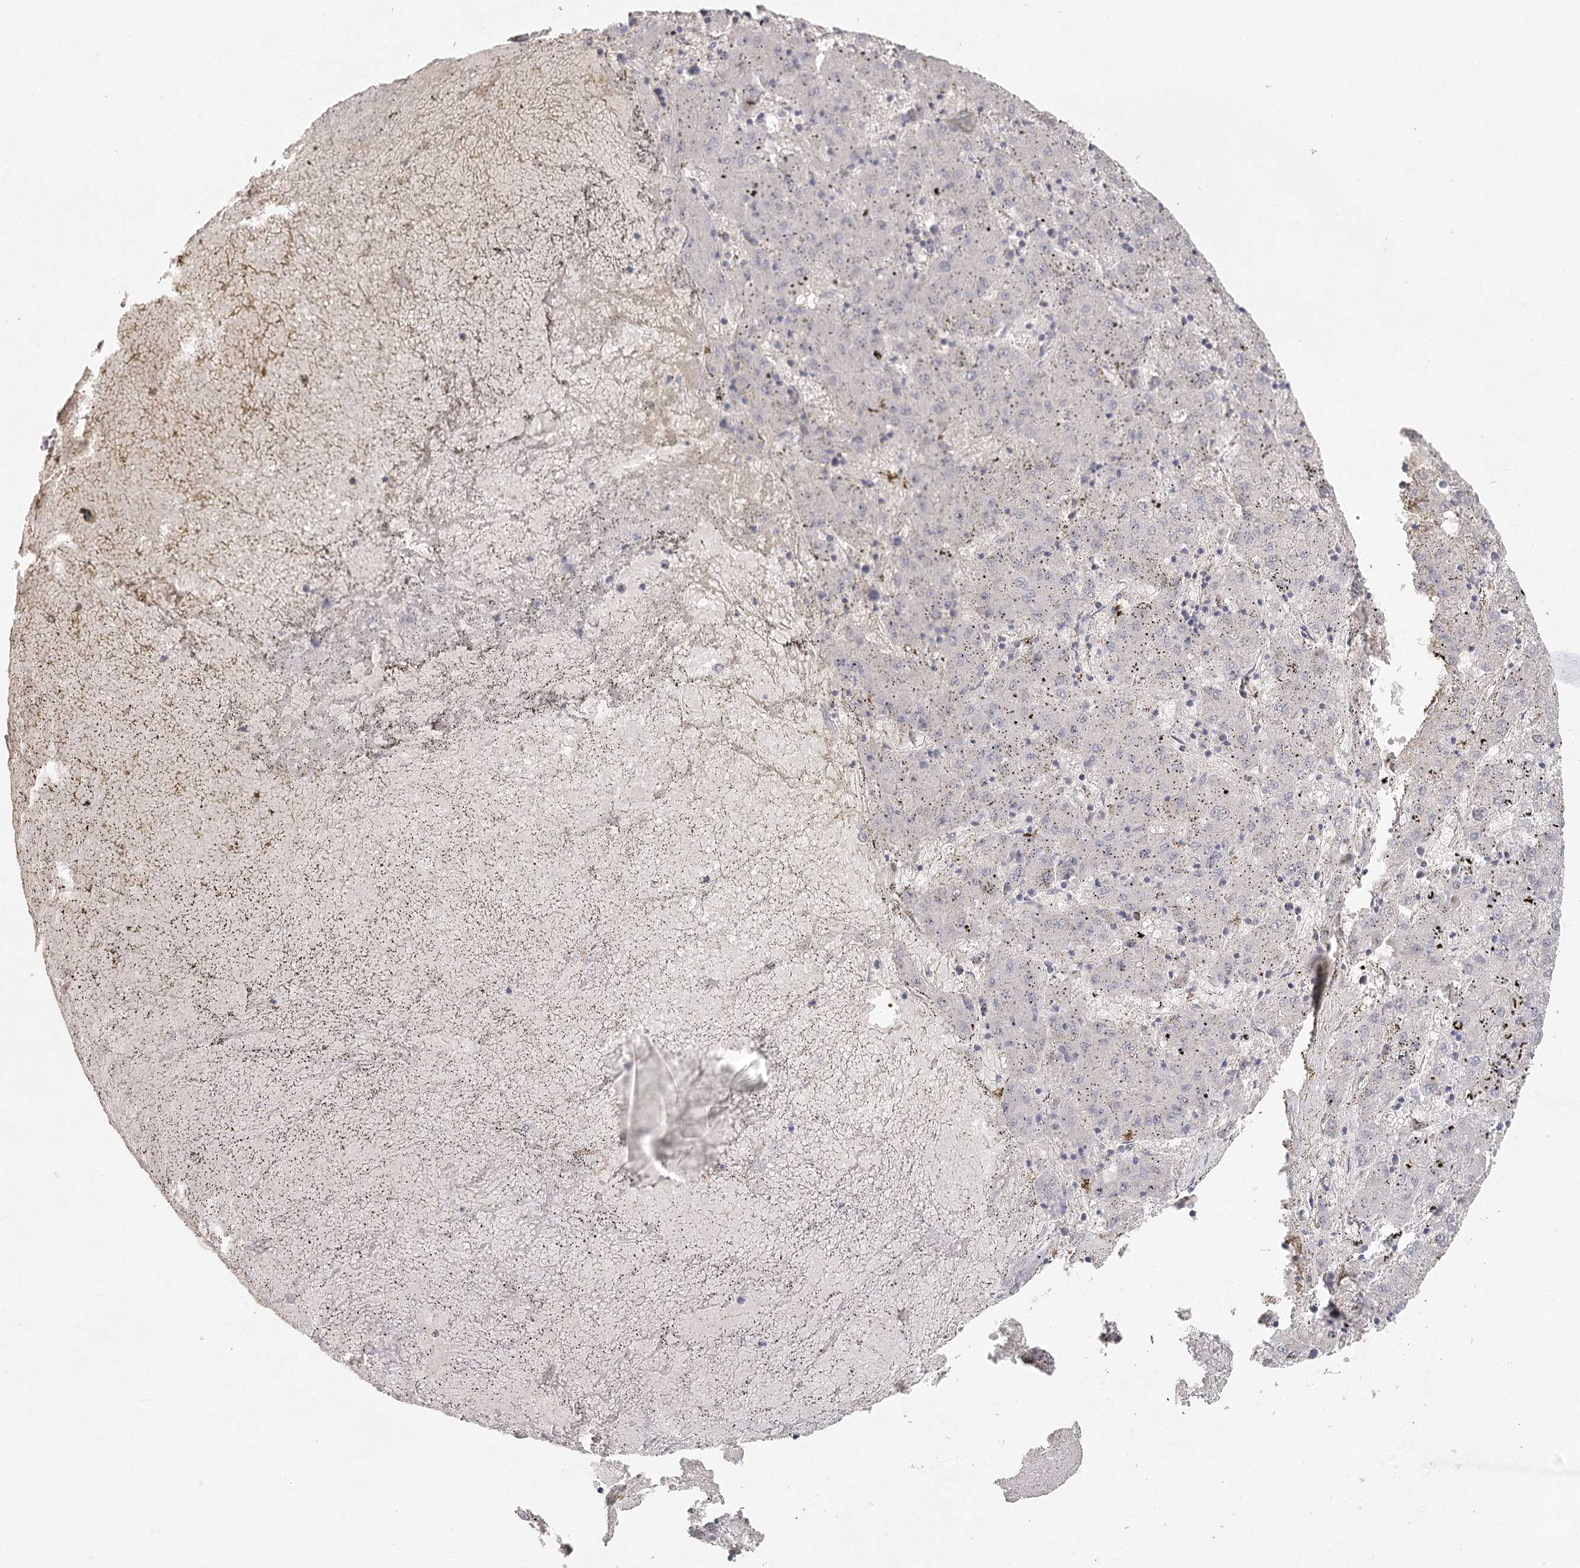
{"staining": {"intensity": "negative", "quantity": "none", "location": "none"}, "tissue": "liver cancer", "cell_type": "Tumor cells", "image_type": "cancer", "snomed": [{"axis": "morphology", "description": "Carcinoma, Hepatocellular, NOS"}, {"axis": "topography", "description": "Liver"}], "caption": "This is an immunohistochemistry micrograph of liver cancer. There is no positivity in tumor cells.", "gene": "ARSI", "patient": {"sex": "male", "age": 72}}